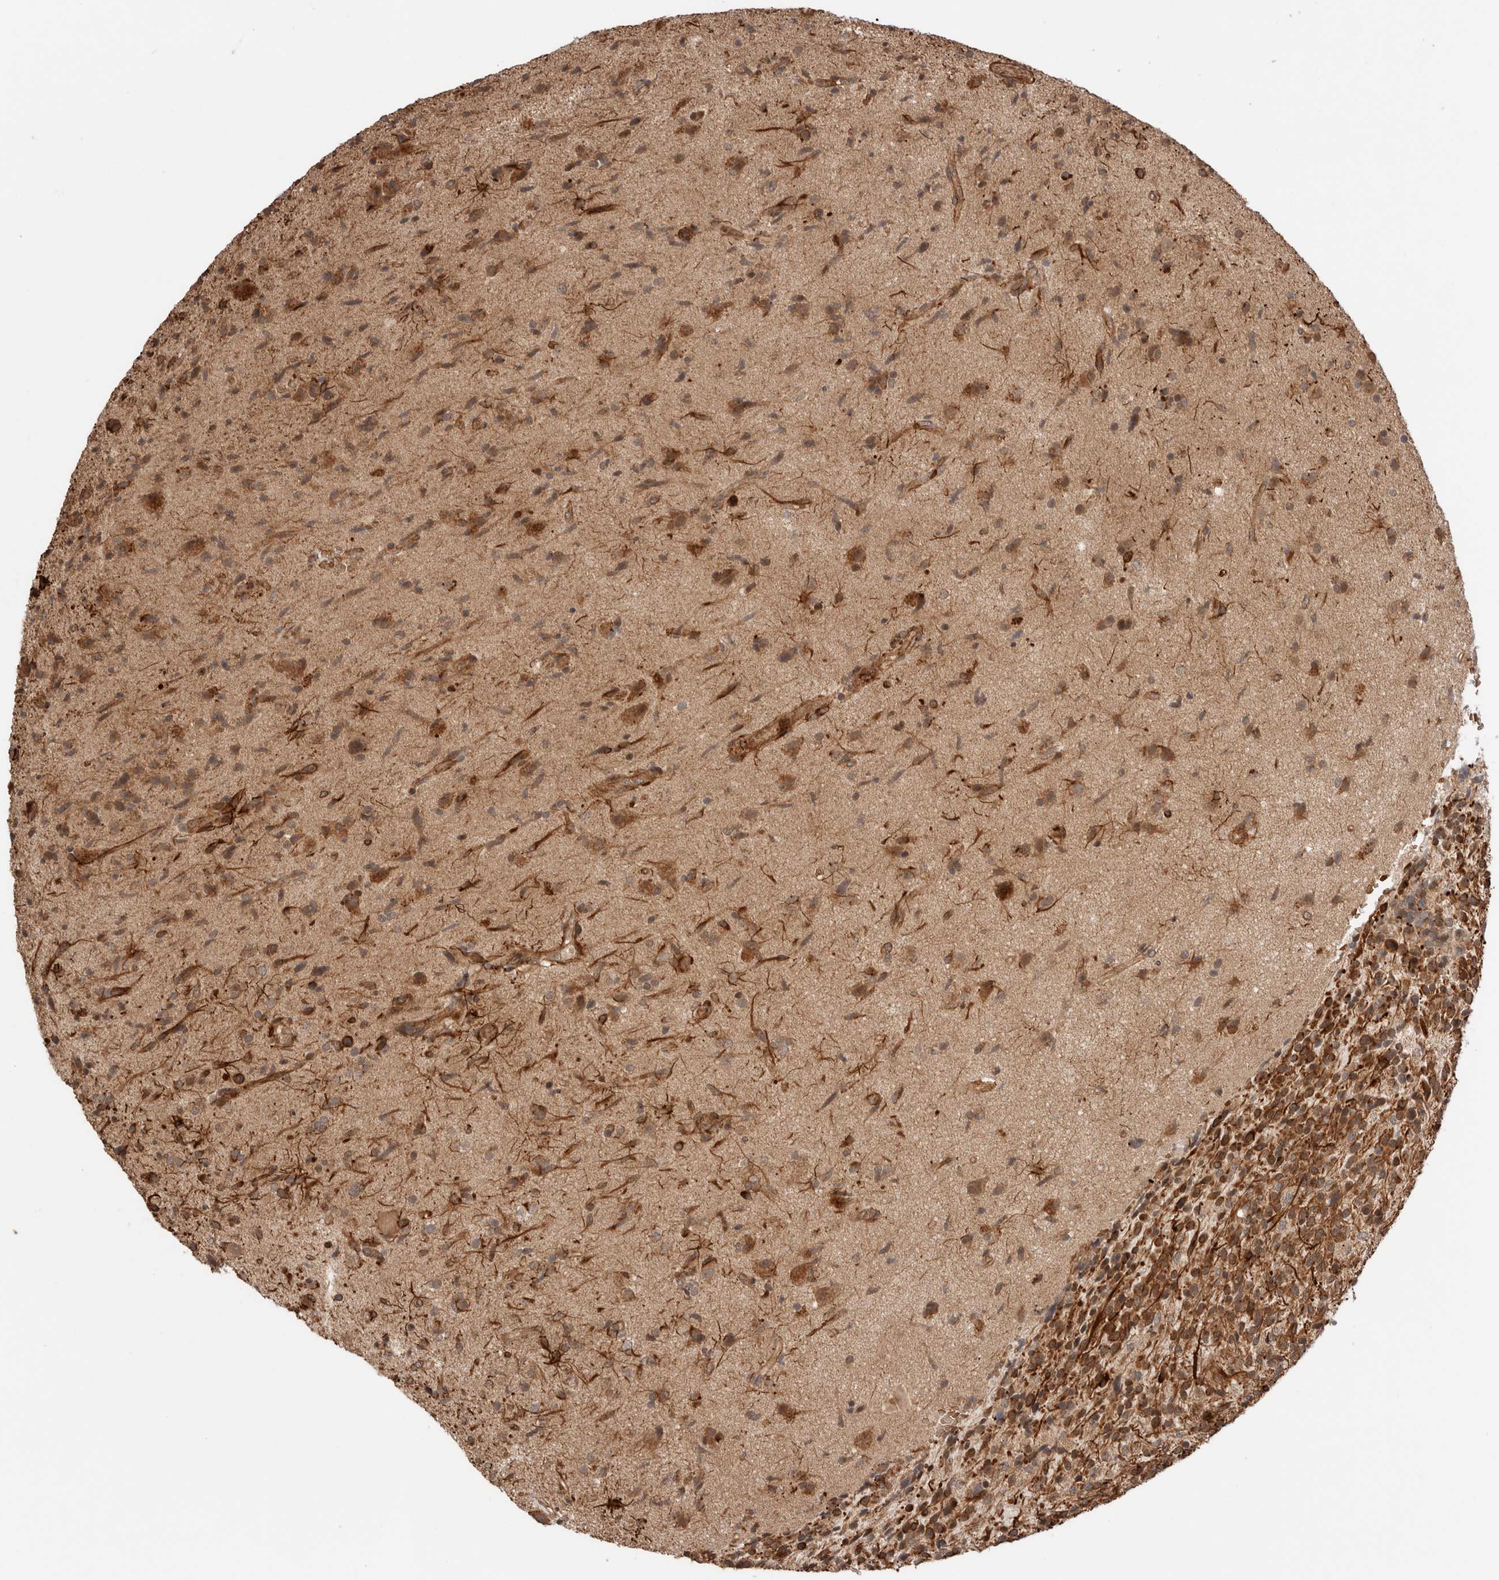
{"staining": {"intensity": "moderate", "quantity": ">75%", "location": "cytoplasmic/membranous"}, "tissue": "glioma", "cell_type": "Tumor cells", "image_type": "cancer", "snomed": [{"axis": "morphology", "description": "Glioma, malignant, High grade"}, {"axis": "topography", "description": "Brain"}], "caption": "Brown immunohistochemical staining in human glioma shows moderate cytoplasmic/membranous positivity in about >75% of tumor cells.", "gene": "ZNF649", "patient": {"sex": "male", "age": 72}}